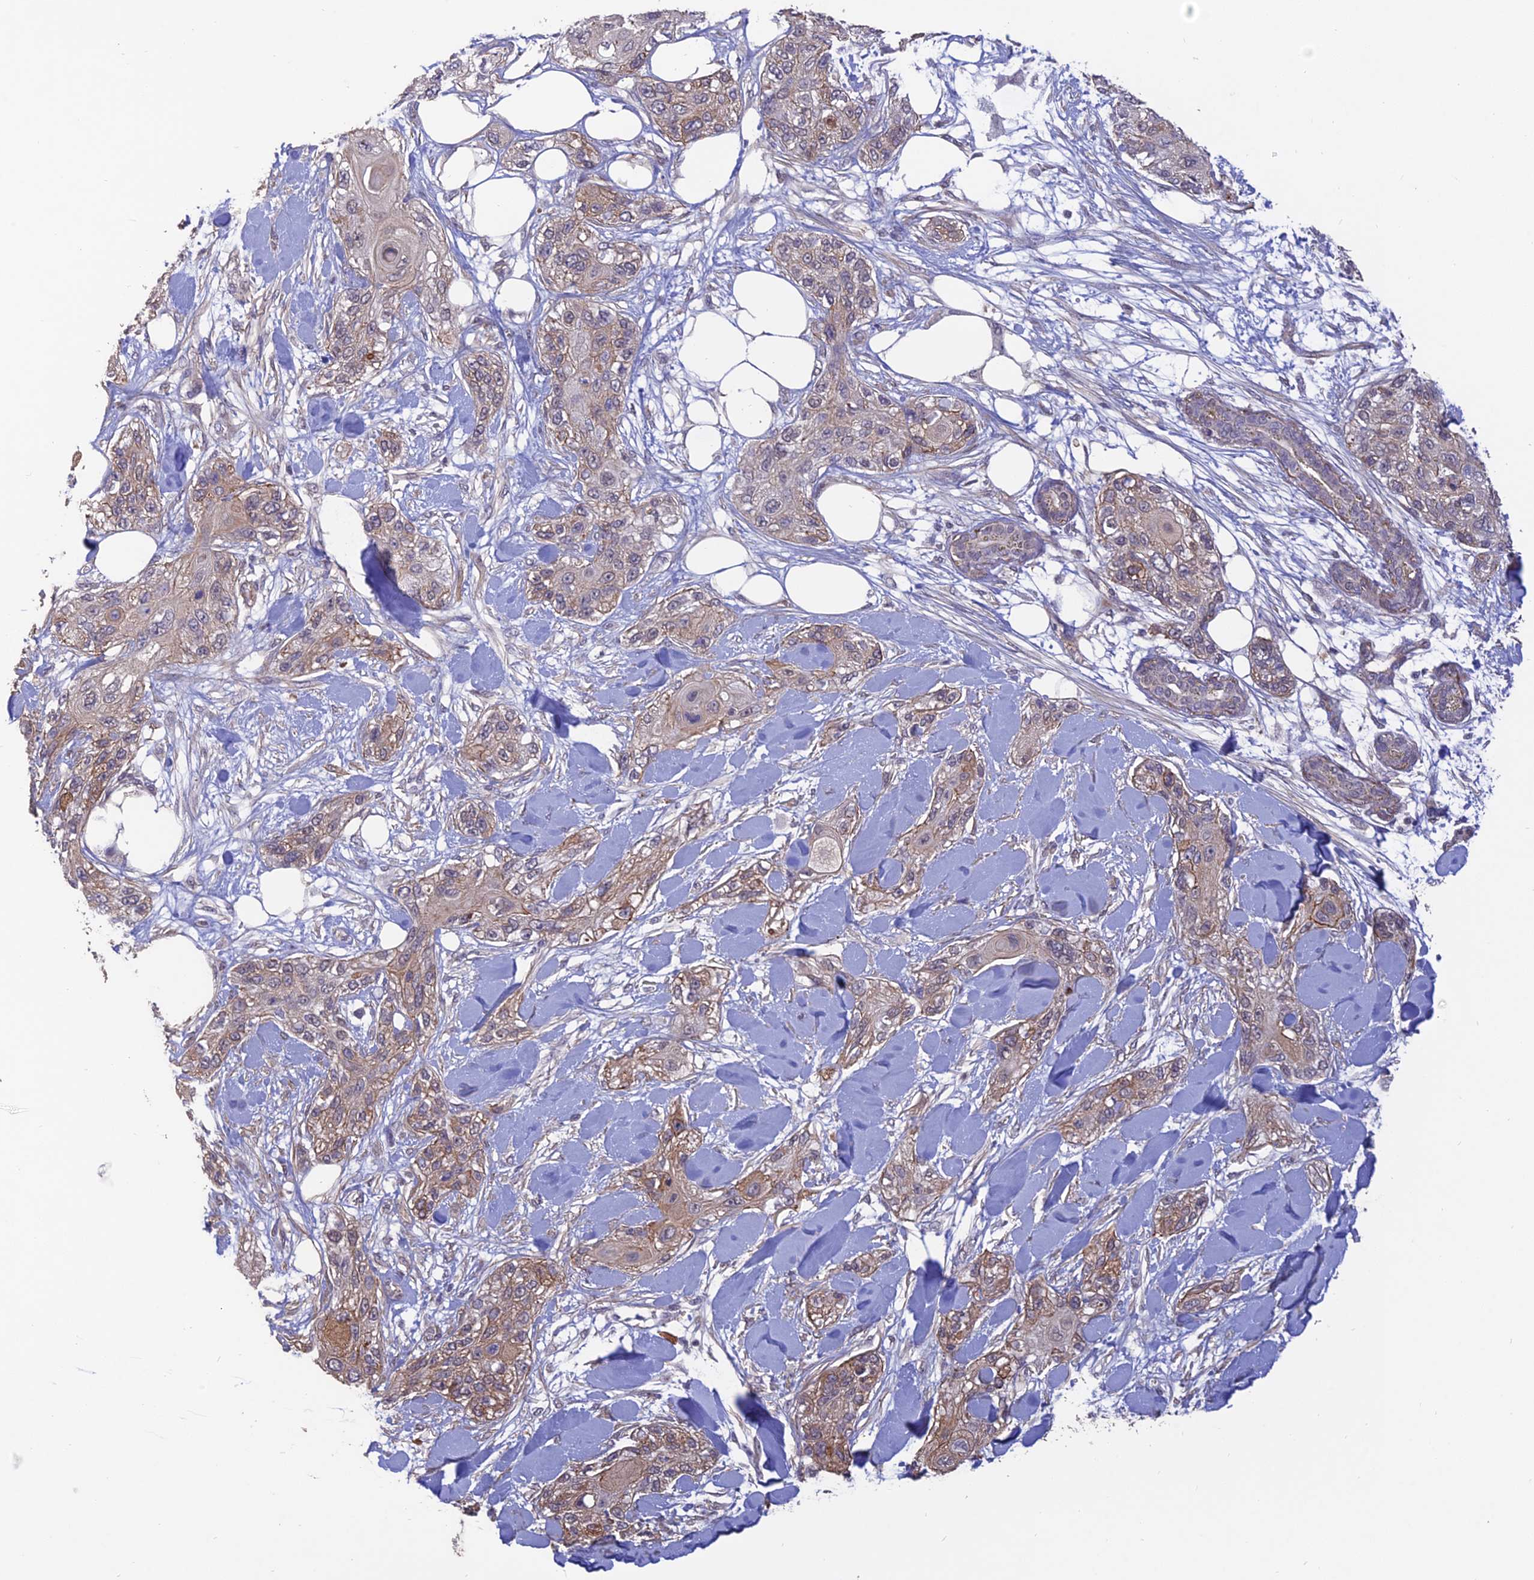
{"staining": {"intensity": "moderate", "quantity": "<25%", "location": "cytoplasmic/membranous"}, "tissue": "skin cancer", "cell_type": "Tumor cells", "image_type": "cancer", "snomed": [{"axis": "morphology", "description": "Normal tissue, NOS"}, {"axis": "morphology", "description": "Squamous cell carcinoma, NOS"}, {"axis": "topography", "description": "Skin"}], "caption": "Skin squamous cell carcinoma stained with DAB IHC exhibits low levels of moderate cytoplasmic/membranous staining in approximately <25% of tumor cells. Immunohistochemistry stains the protein of interest in brown and the nuclei are stained blue.", "gene": "PAGR1", "patient": {"sex": "male", "age": 72}}